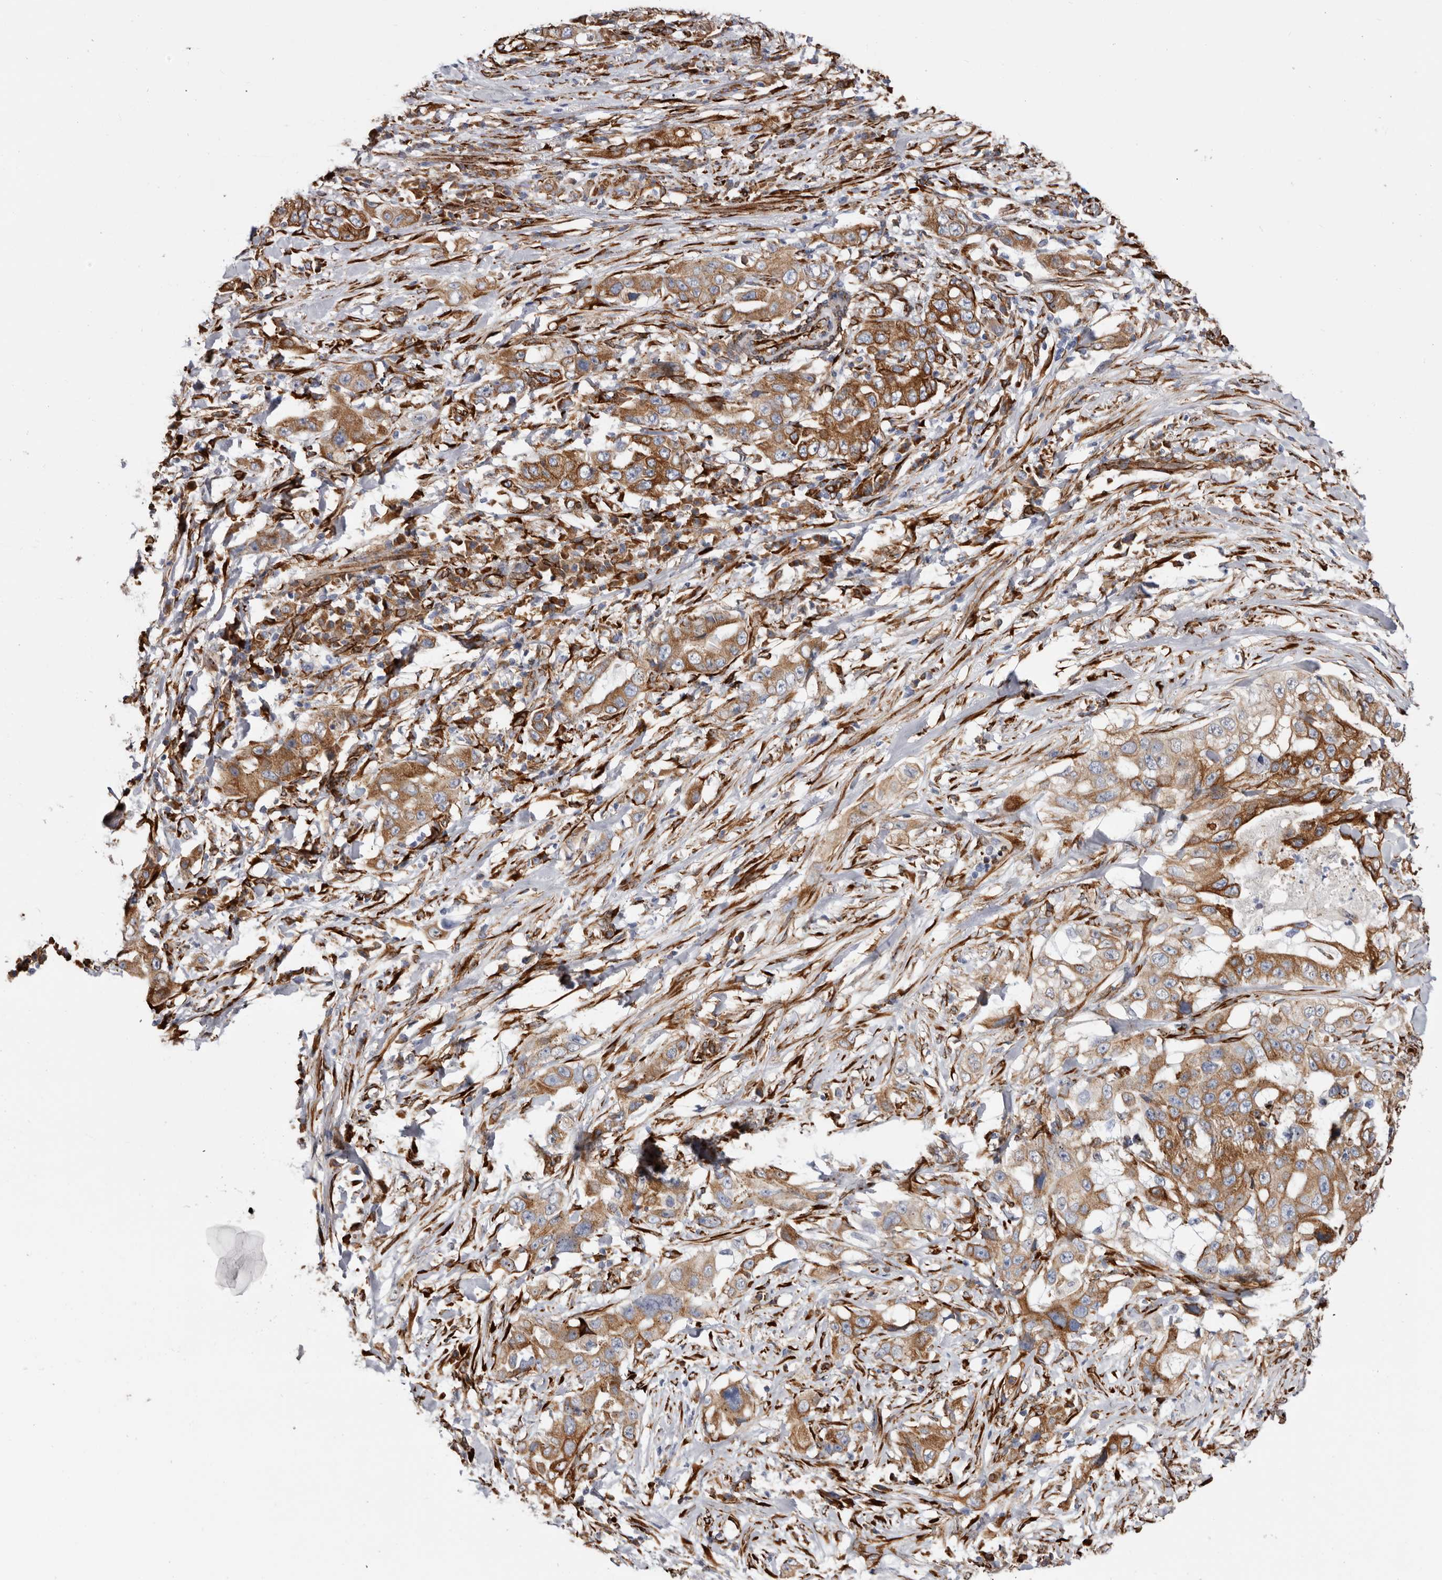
{"staining": {"intensity": "moderate", "quantity": ">75%", "location": "cytoplasmic/membranous"}, "tissue": "lung cancer", "cell_type": "Tumor cells", "image_type": "cancer", "snomed": [{"axis": "morphology", "description": "Adenocarcinoma, NOS"}, {"axis": "topography", "description": "Lung"}], "caption": "This micrograph demonstrates IHC staining of lung cancer (adenocarcinoma), with medium moderate cytoplasmic/membranous staining in about >75% of tumor cells.", "gene": "SEMA3E", "patient": {"sex": "female", "age": 51}}